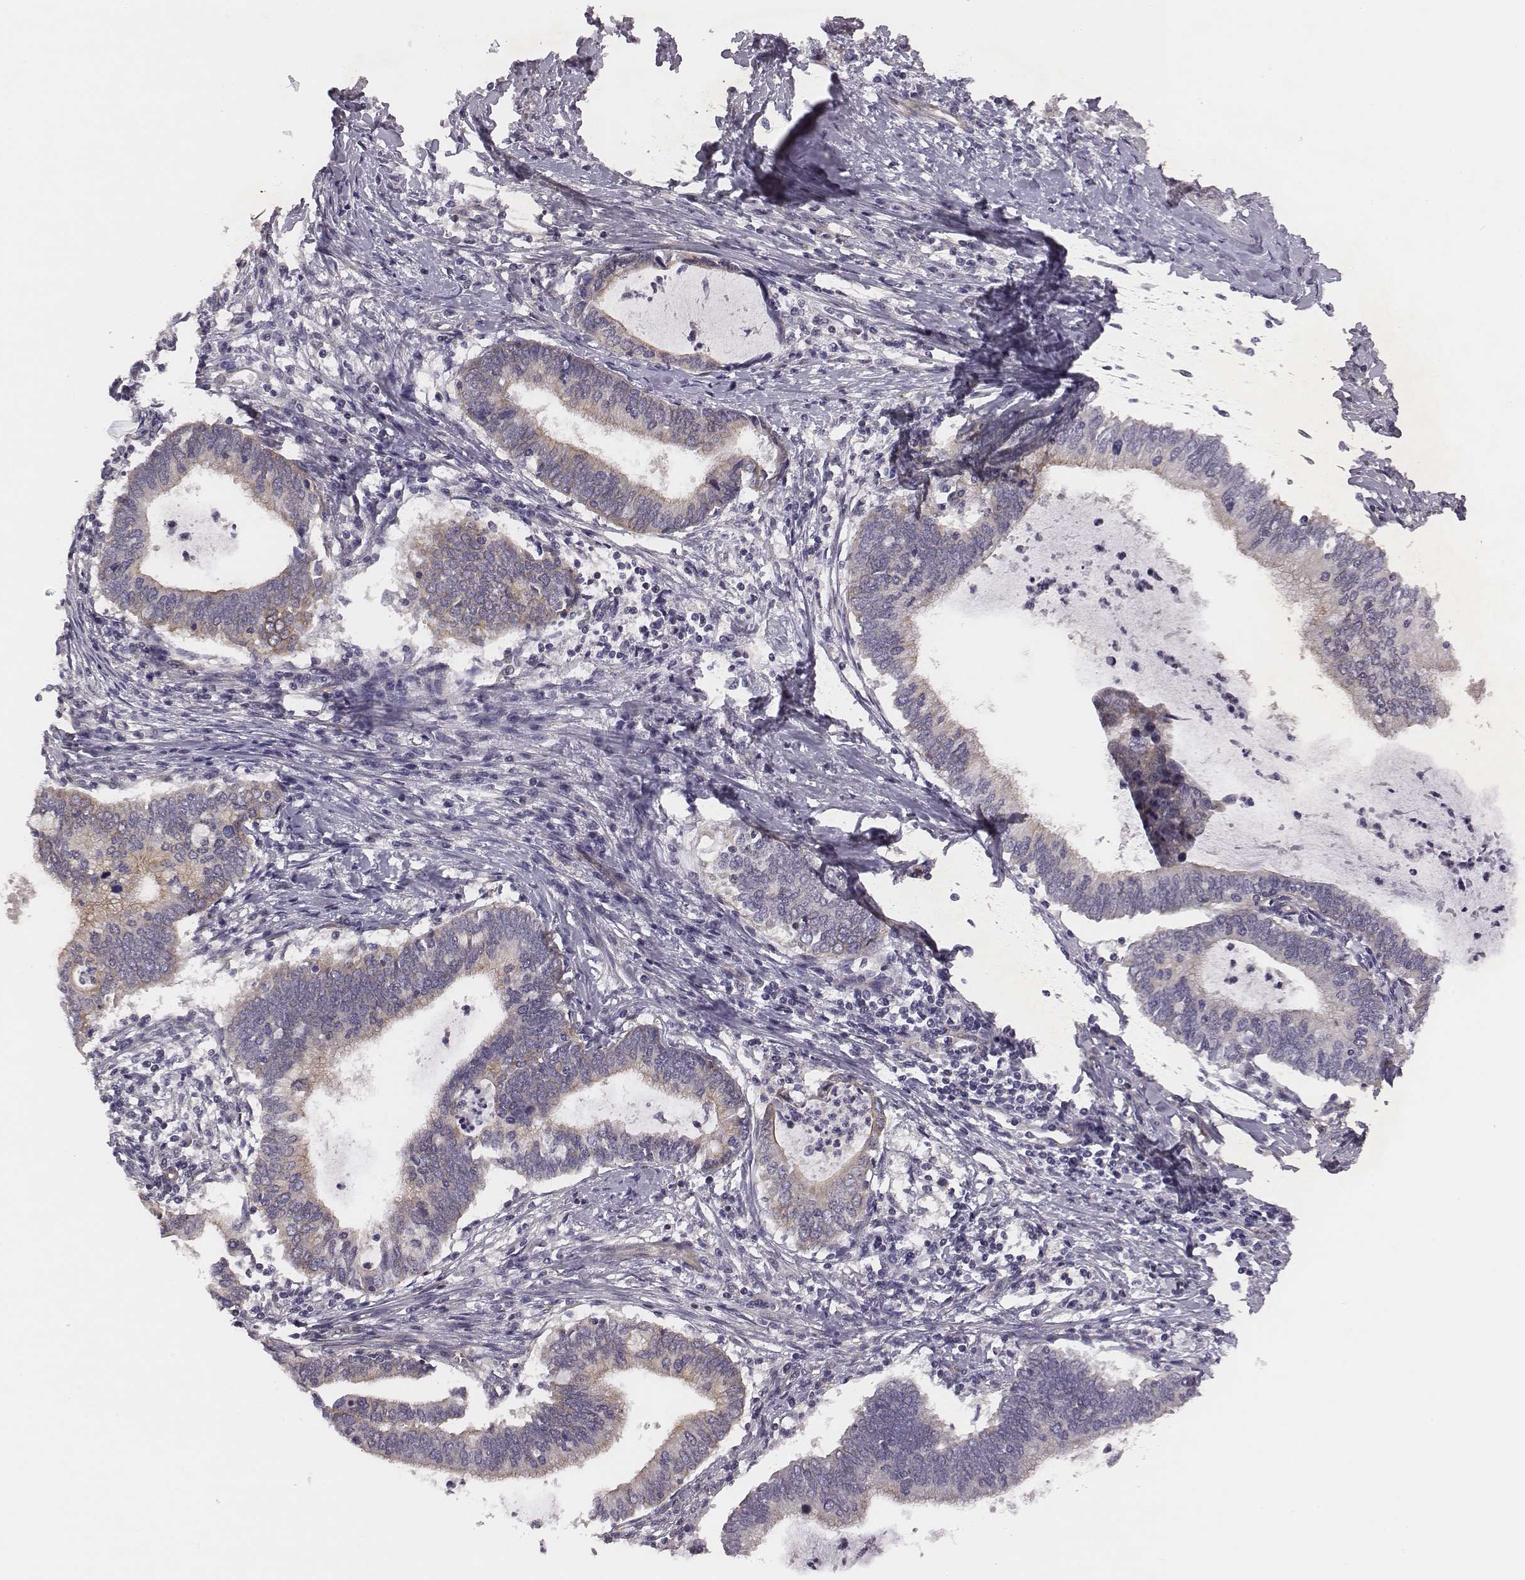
{"staining": {"intensity": "weak", "quantity": "<25%", "location": "cytoplasmic/membranous"}, "tissue": "cervical cancer", "cell_type": "Tumor cells", "image_type": "cancer", "snomed": [{"axis": "morphology", "description": "Adenocarcinoma, NOS"}, {"axis": "topography", "description": "Cervix"}], "caption": "Cervical cancer (adenocarcinoma) was stained to show a protein in brown. There is no significant expression in tumor cells.", "gene": "SCARF1", "patient": {"sex": "female", "age": 42}}